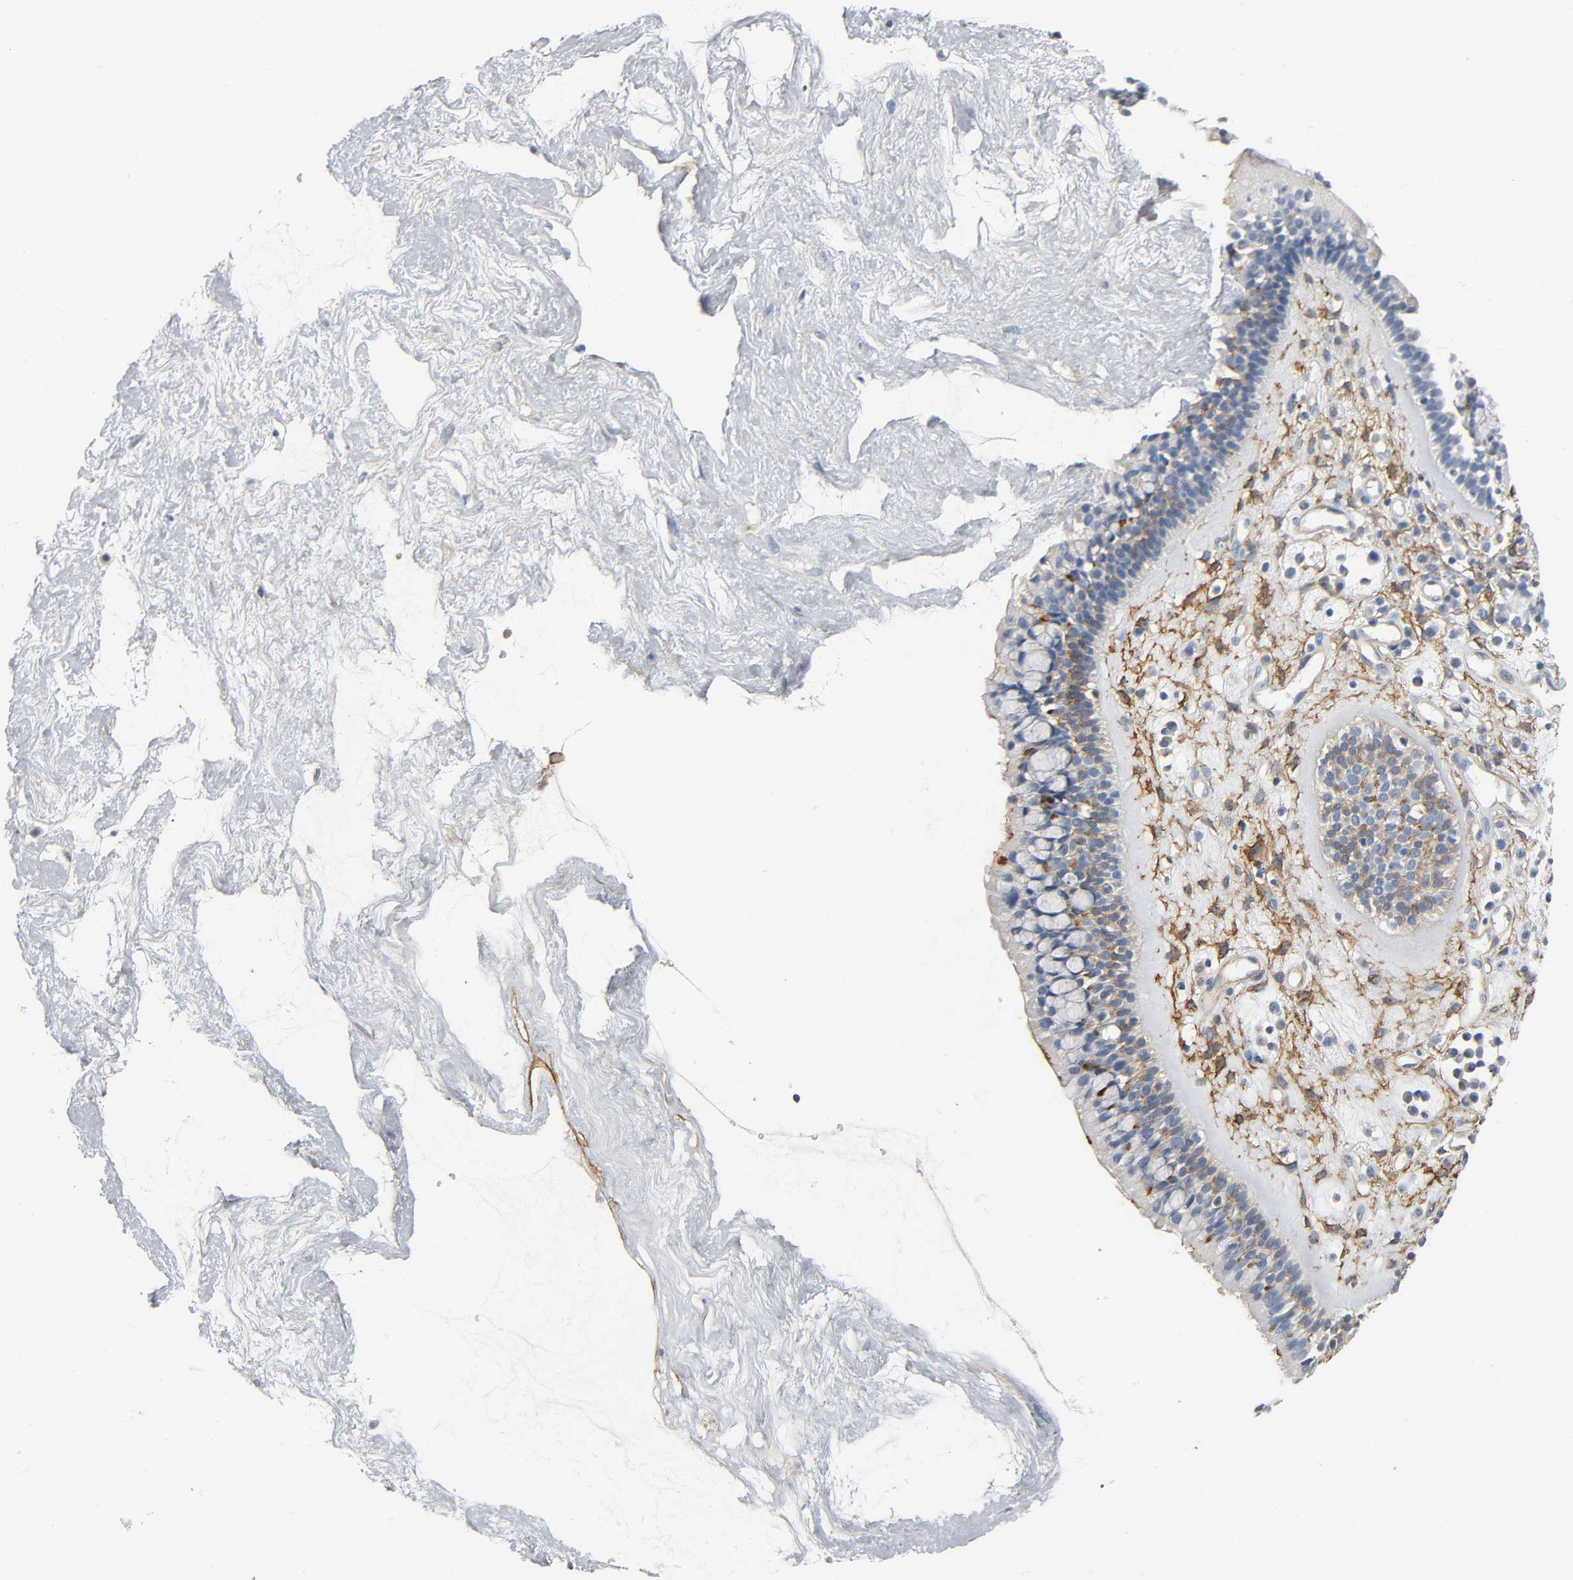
{"staining": {"intensity": "weak", "quantity": "25%-75%", "location": "cytoplasmic/membranous"}, "tissue": "nasopharynx", "cell_type": "Respiratory epithelial cells", "image_type": "normal", "snomed": [{"axis": "morphology", "description": "Normal tissue, NOS"}, {"axis": "morphology", "description": "Inflammation, NOS"}, {"axis": "topography", "description": "Nasopharynx"}], "caption": "Benign nasopharynx demonstrates weak cytoplasmic/membranous staining in approximately 25%-75% of respiratory epithelial cells.", "gene": "ANPEP", "patient": {"sex": "male", "age": 48}}